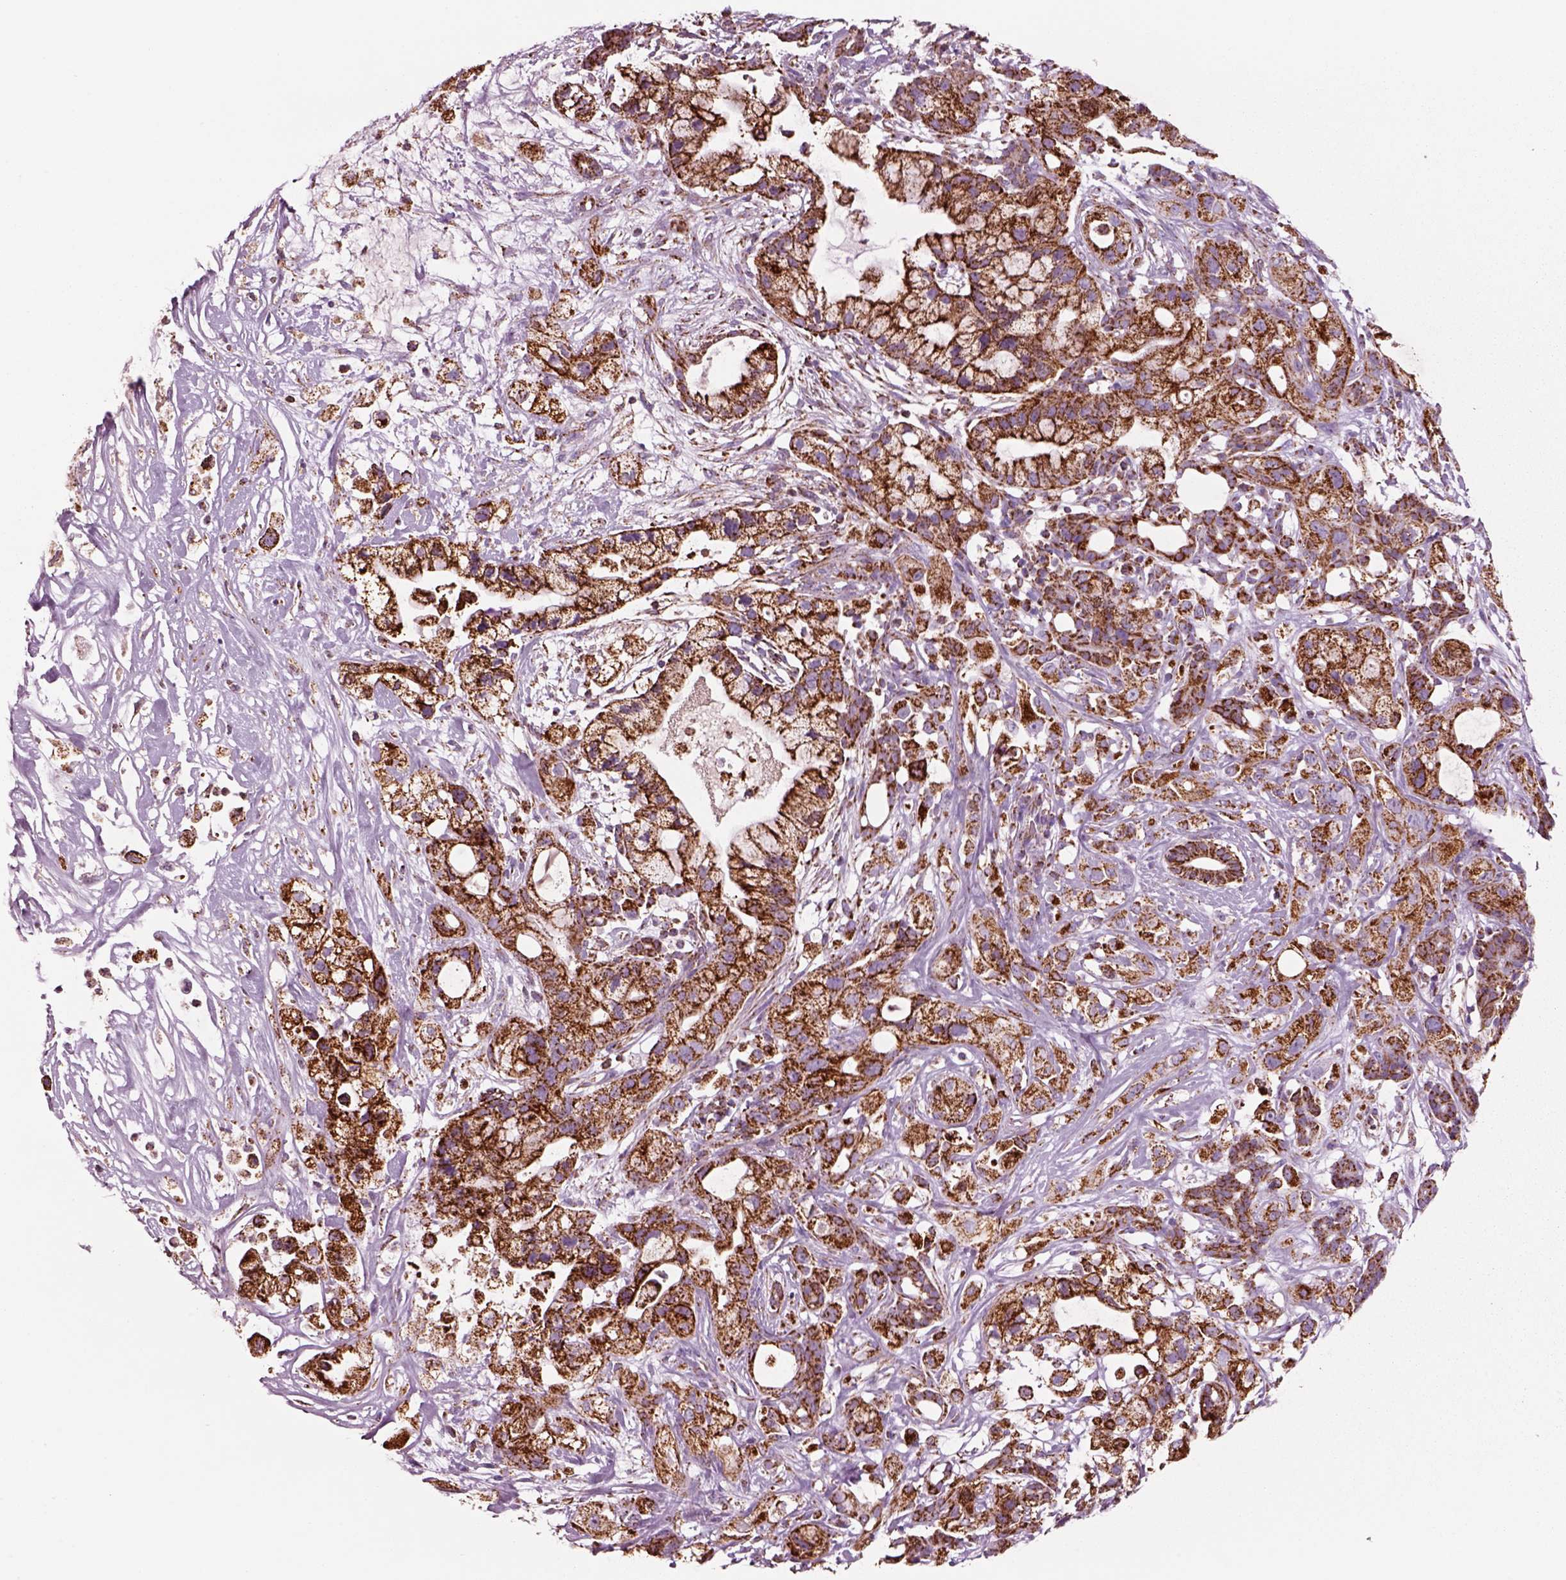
{"staining": {"intensity": "strong", "quantity": ">75%", "location": "cytoplasmic/membranous"}, "tissue": "pancreatic cancer", "cell_type": "Tumor cells", "image_type": "cancer", "snomed": [{"axis": "morphology", "description": "Adenocarcinoma, NOS"}, {"axis": "topography", "description": "Pancreas"}], "caption": "A micrograph of human adenocarcinoma (pancreatic) stained for a protein displays strong cytoplasmic/membranous brown staining in tumor cells.", "gene": "SLC25A24", "patient": {"sex": "male", "age": 44}}